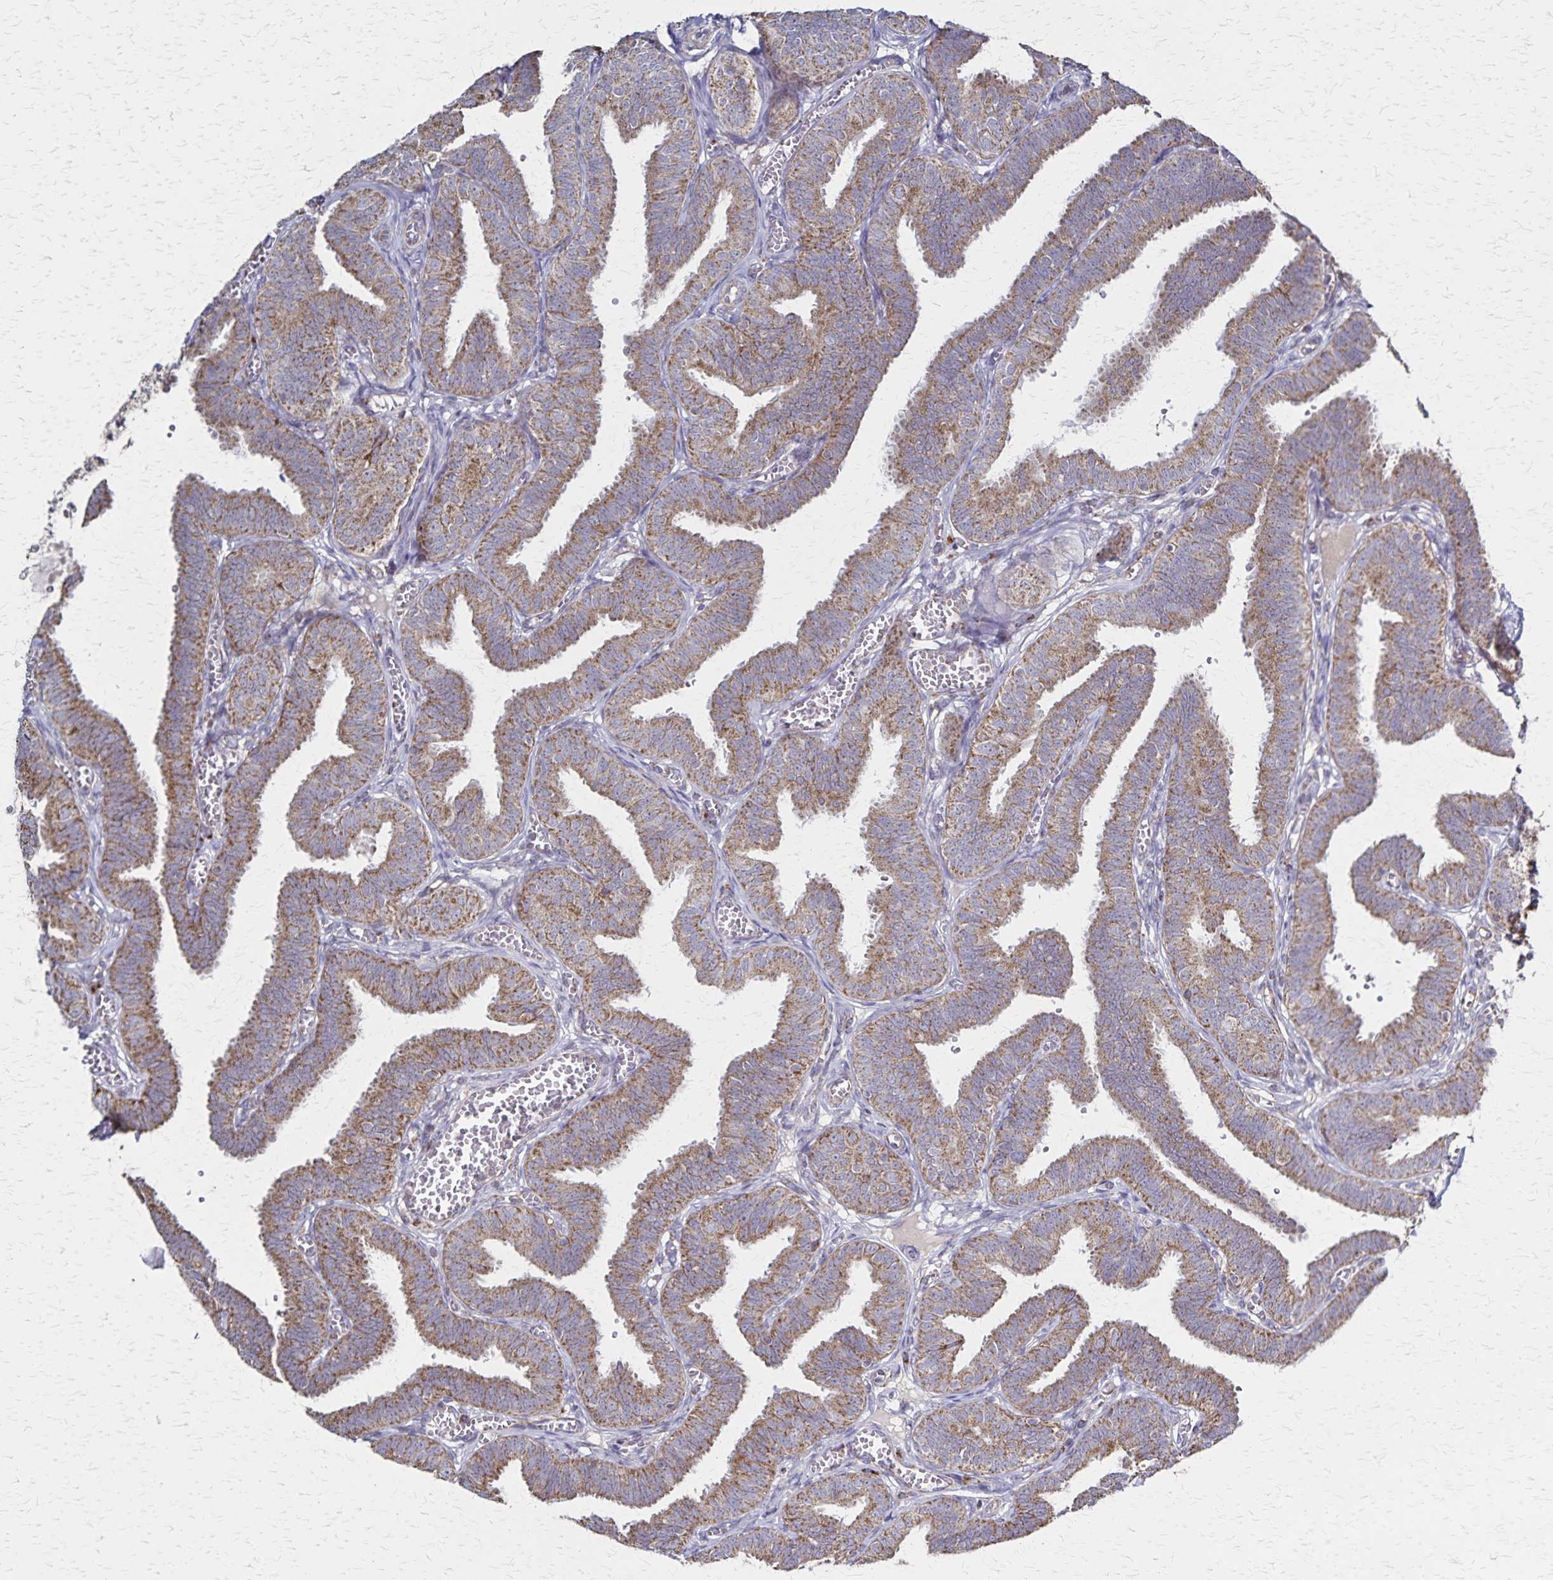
{"staining": {"intensity": "moderate", "quantity": ">75%", "location": "cytoplasmic/membranous"}, "tissue": "fallopian tube", "cell_type": "Glandular cells", "image_type": "normal", "snomed": [{"axis": "morphology", "description": "Normal tissue, NOS"}, {"axis": "topography", "description": "Fallopian tube"}], "caption": "Immunohistochemistry (IHC) (DAB) staining of benign fallopian tube exhibits moderate cytoplasmic/membranous protein staining in about >75% of glandular cells. Immunohistochemistry stains the protein in brown and the nuclei are stained blue.", "gene": "NFS1", "patient": {"sex": "female", "age": 25}}